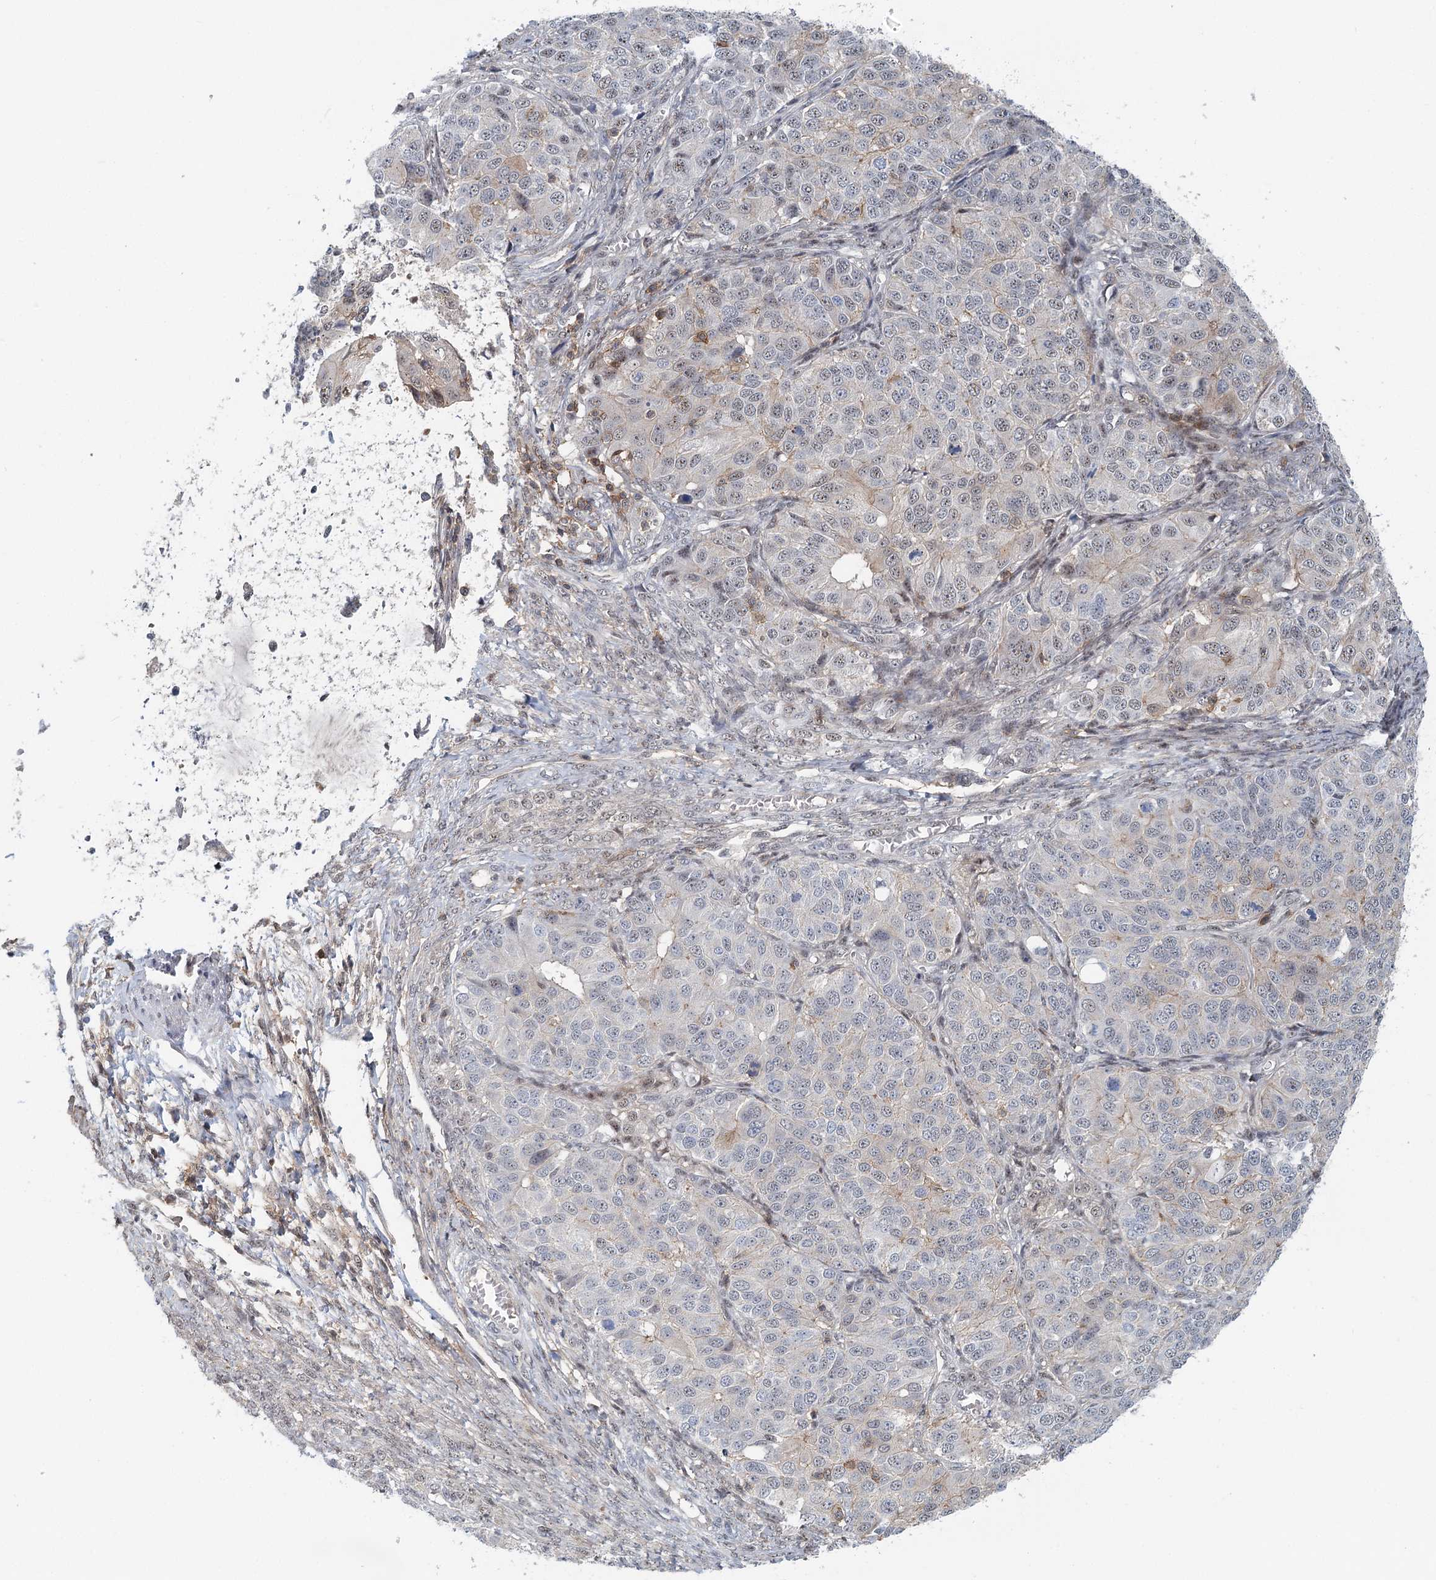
{"staining": {"intensity": "weak", "quantity": "<25%", "location": "cytoplasmic/membranous"}, "tissue": "ovarian cancer", "cell_type": "Tumor cells", "image_type": "cancer", "snomed": [{"axis": "morphology", "description": "Carcinoma, endometroid"}, {"axis": "topography", "description": "Ovary"}], "caption": "Immunohistochemical staining of human ovarian cancer (endometroid carcinoma) reveals no significant expression in tumor cells.", "gene": "CDC42SE2", "patient": {"sex": "female", "age": 51}}